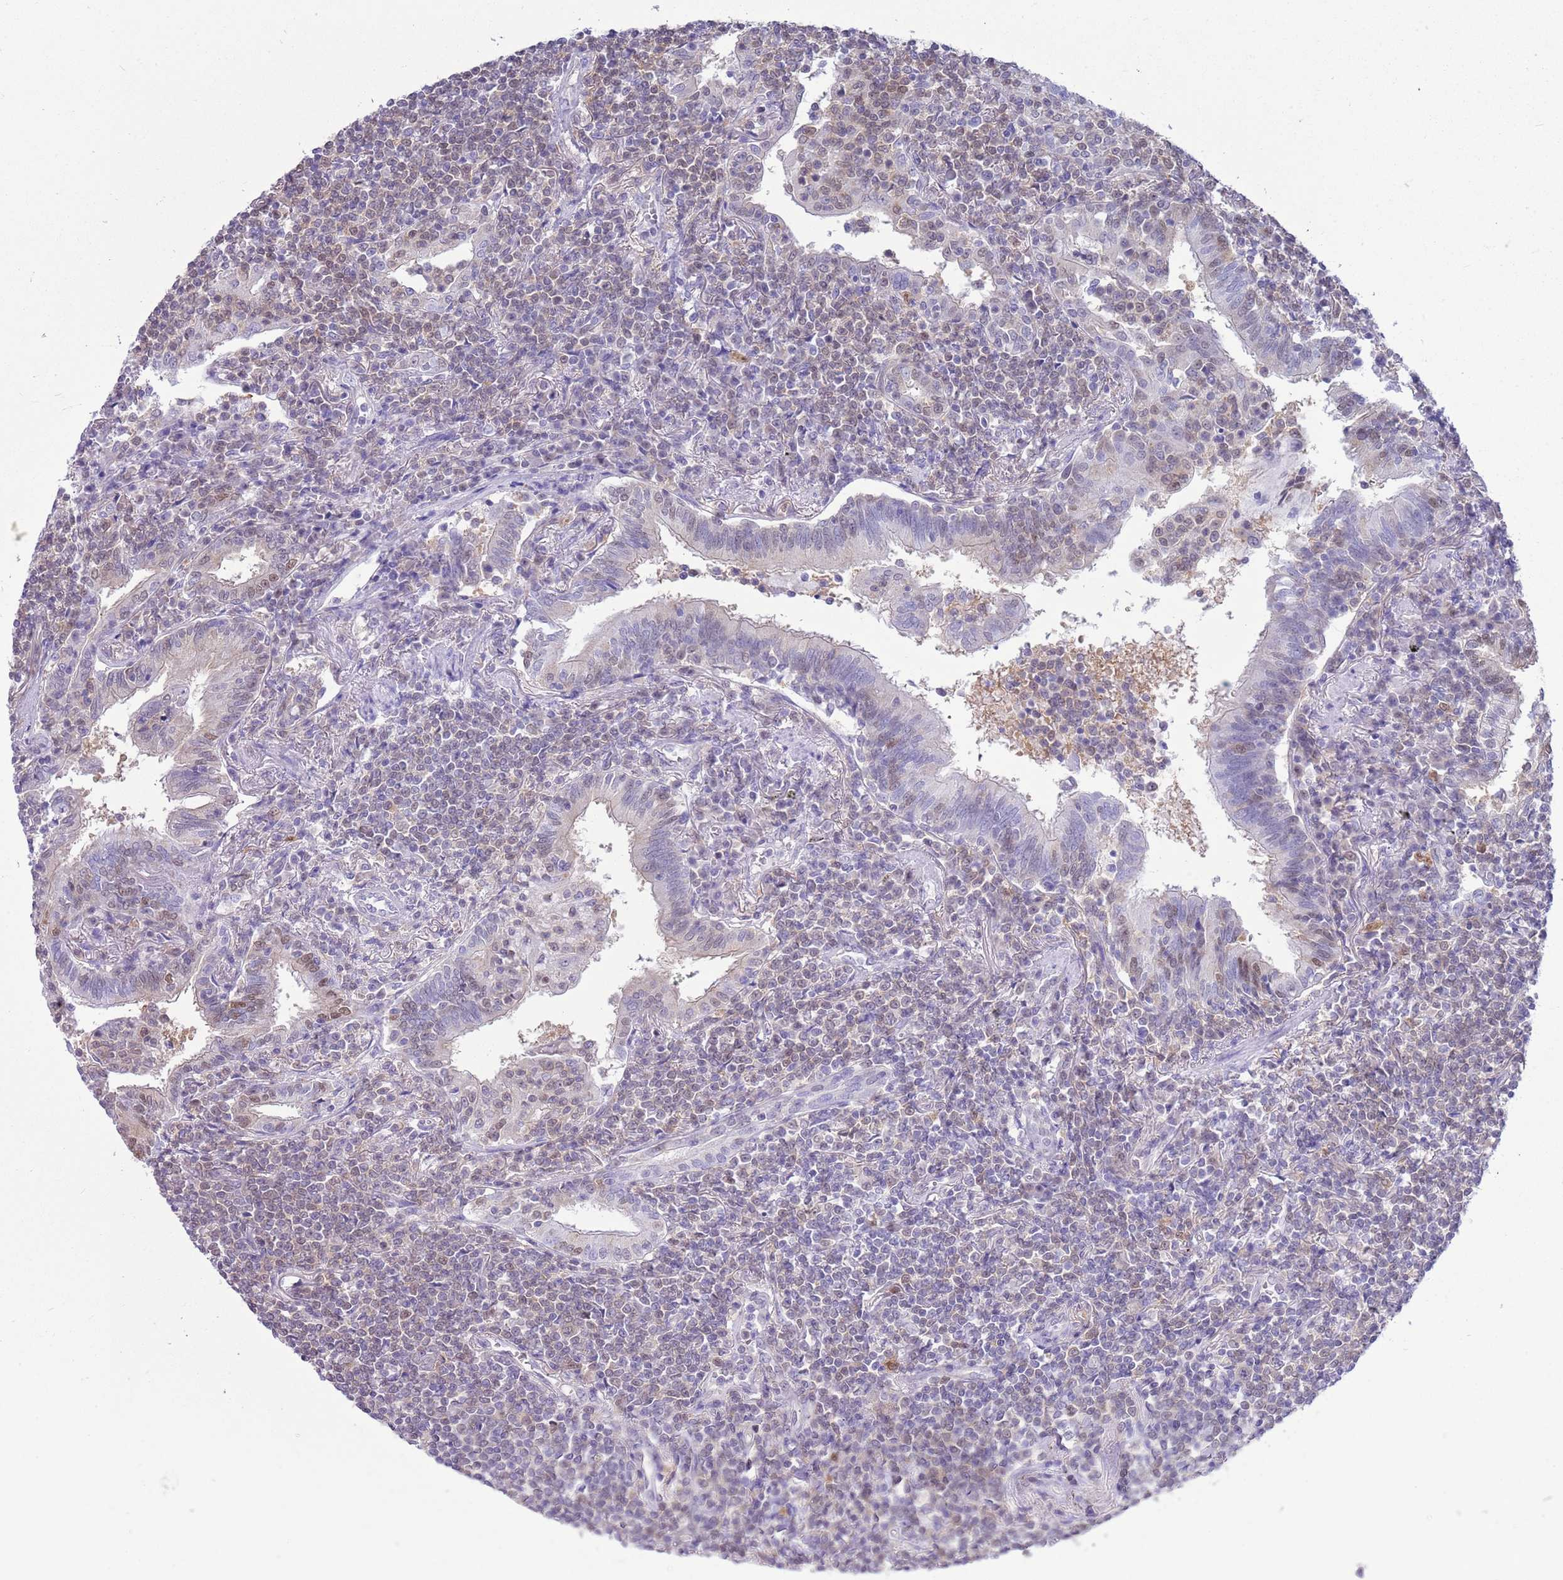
{"staining": {"intensity": "weak", "quantity": "<25%", "location": "nuclear"}, "tissue": "lymphoma", "cell_type": "Tumor cells", "image_type": "cancer", "snomed": [{"axis": "morphology", "description": "Malignant lymphoma, non-Hodgkin's type, Low grade"}, {"axis": "topography", "description": "Lung"}], "caption": "Image shows no significant protein staining in tumor cells of lymphoma. The staining was performed using DAB (3,3'-diaminobenzidine) to visualize the protein expression in brown, while the nuclei were stained in blue with hematoxylin (Magnification: 20x).", "gene": "DDI2", "patient": {"sex": "female", "age": 71}}